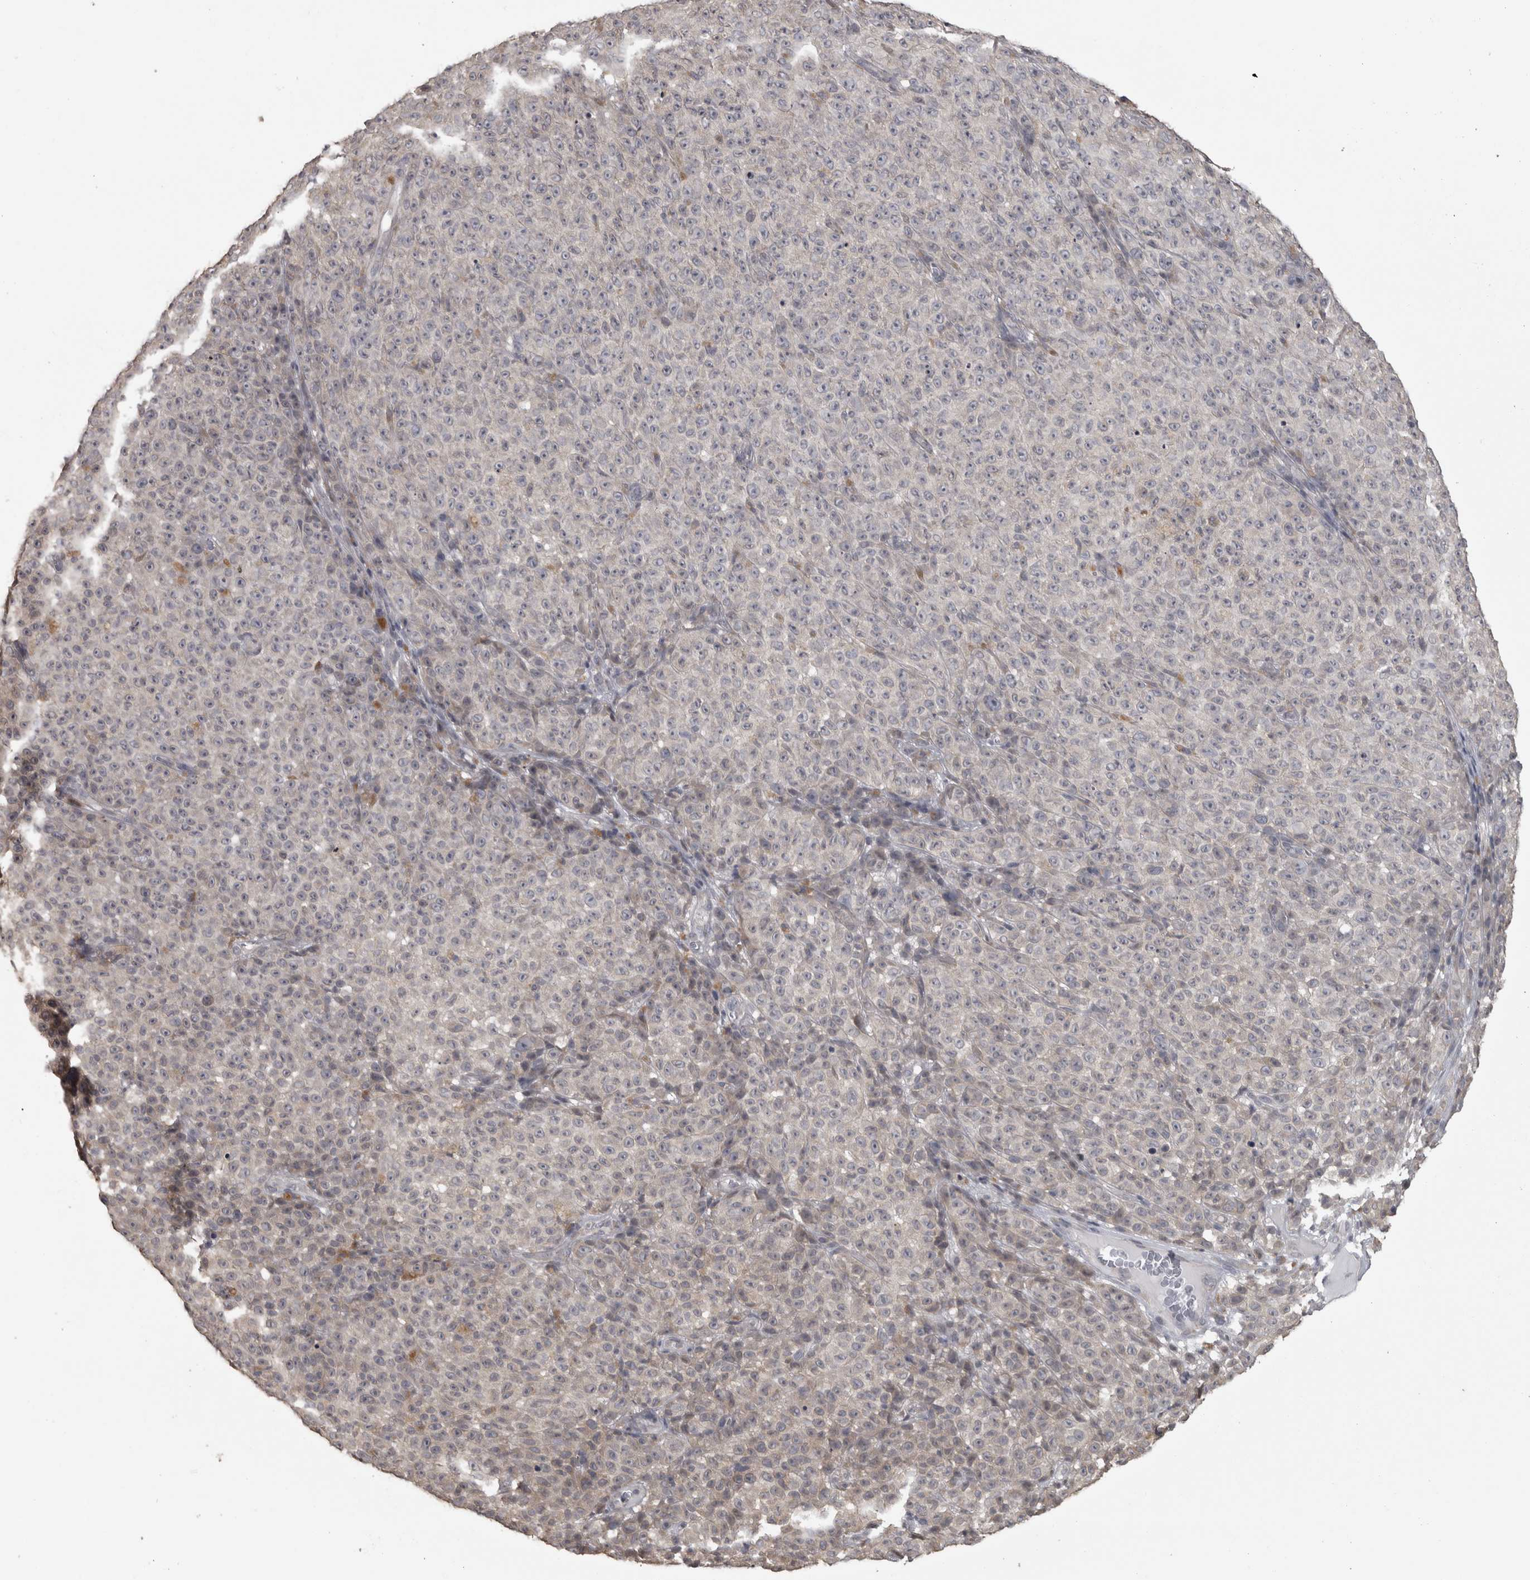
{"staining": {"intensity": "negative", "quantity": "none", "location": "none"}, "tissue": "melanoma", "cell_type": "Tumor cells", "image_type": "cancer", "snomed": [{"axis": "morphology", "description": "Malignant melanoma, NOS"}, {"axis": "topography", "description": "Skin"}], "caption": "Micrograph shows no protein staining in tumor cells of malignant melanoma tissue.", "gene": "RAB29", "patient": {"sex": "female", "age": 82}}